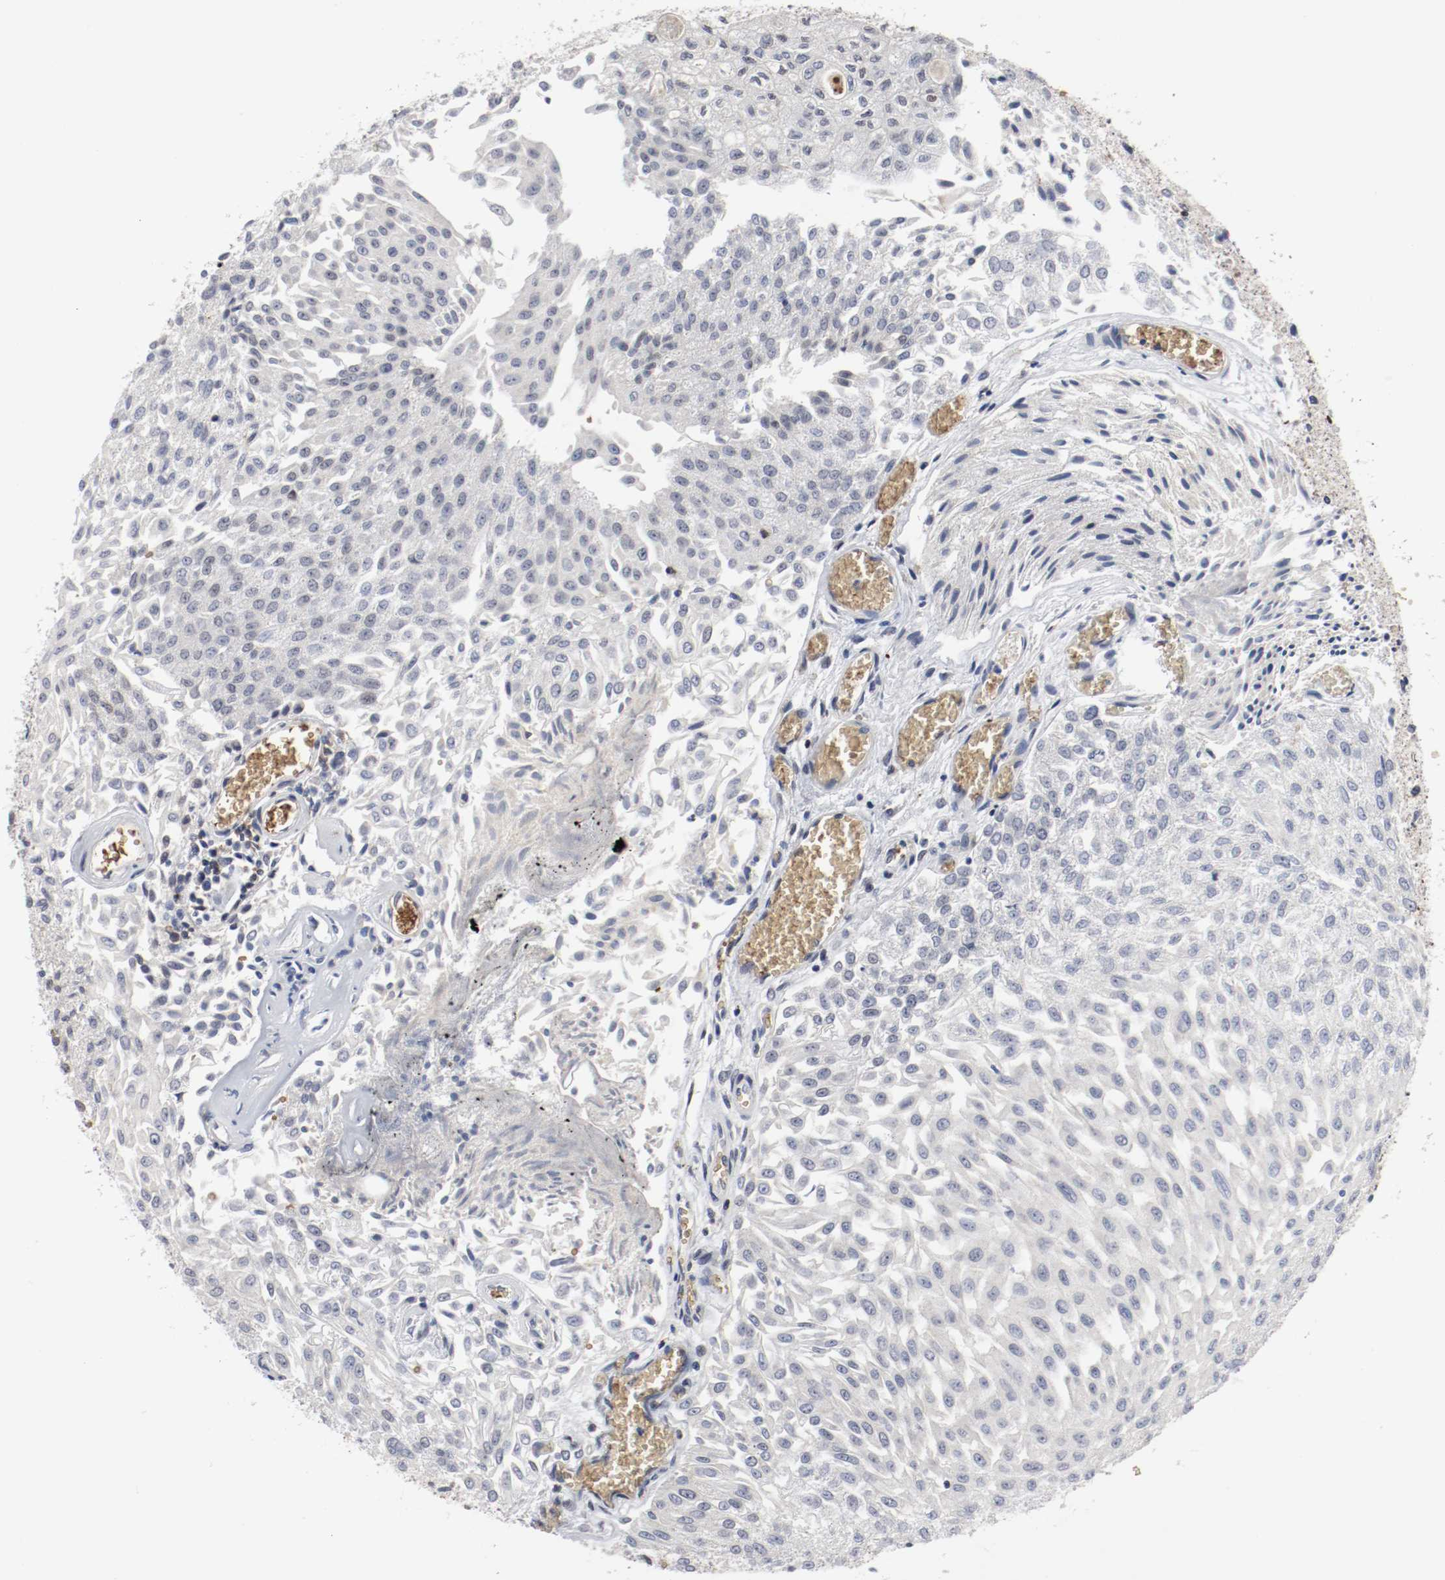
{"staining": {"intensity": "negative", "quantity": "none", "location": "none"}, "tissue": "urothelial cancer", "cell_type": "Tumor cells", "image_type": "cancer", "snomed": [{"axis": "morphology", "description": "Urothelial carcinoma, Low grade"}, {"axis": "topography", "description": "Urinary bladder"}], "caption": "A high-resolution photomicrograph shows immunohistochemistry staining of low-grade urothelial carcinoma, which displays no significant expression in tumor cells.", "gene": "JUND", "patient": {"sex": "male", "age": 86}}